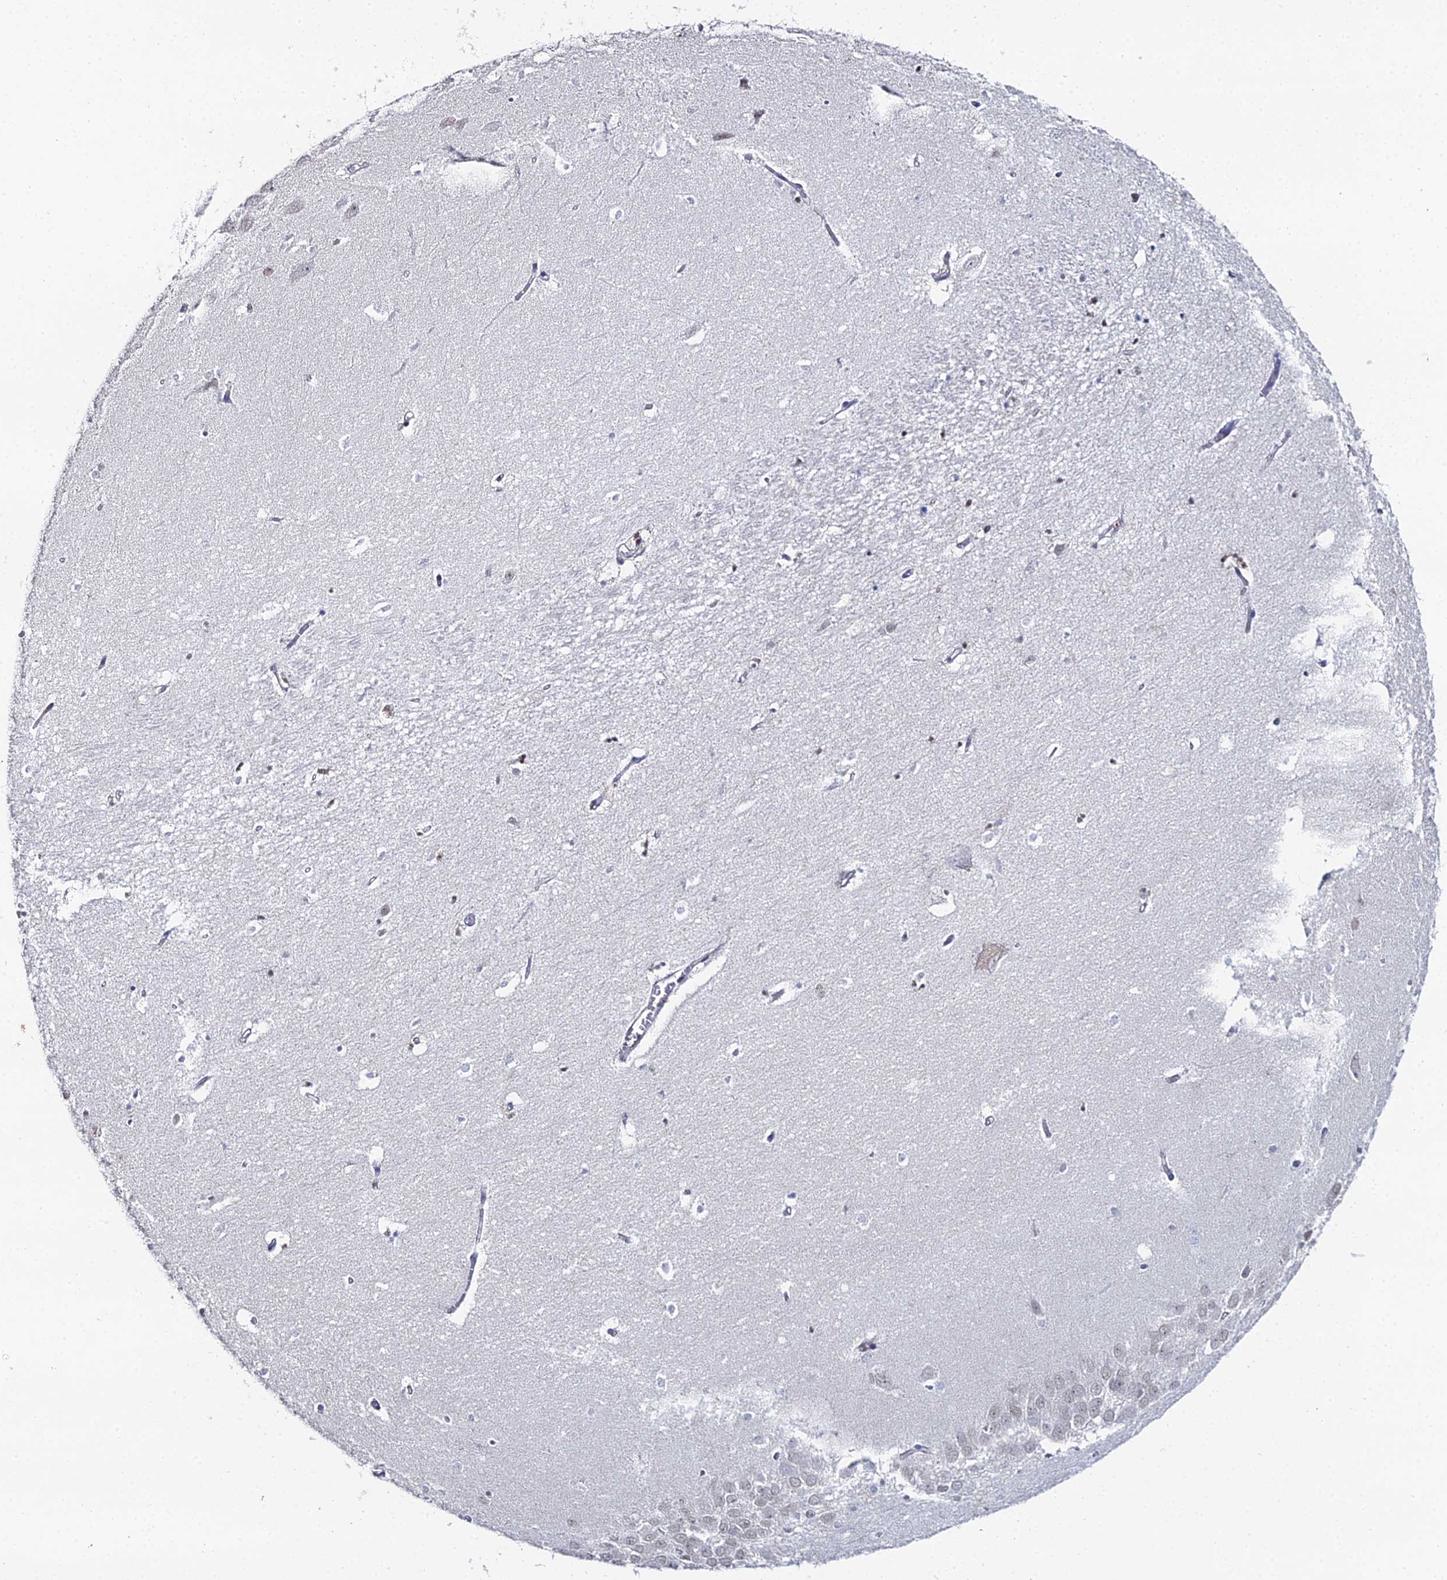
{"staining": {"intensity": "moderate", "quantity": "<25%", "location": "nuclear"}, "tissue": "hippocampus", "cell_type": "Glial cells", "image_type": "normal", "snomed": [{"axis": "morphology", "description": "Normal tissue, NOS"}, {"axis": "topography", "description": "Hippocampus"}], "caption": "The immunohistochemical stain highlights moderate nuclear expression in glial cells of normal hippocampus. The protein is shown in brown color, while the nuclei are stained blue.", "gene": "GSC2", "patient": {"sex": "female", "age": 64}}